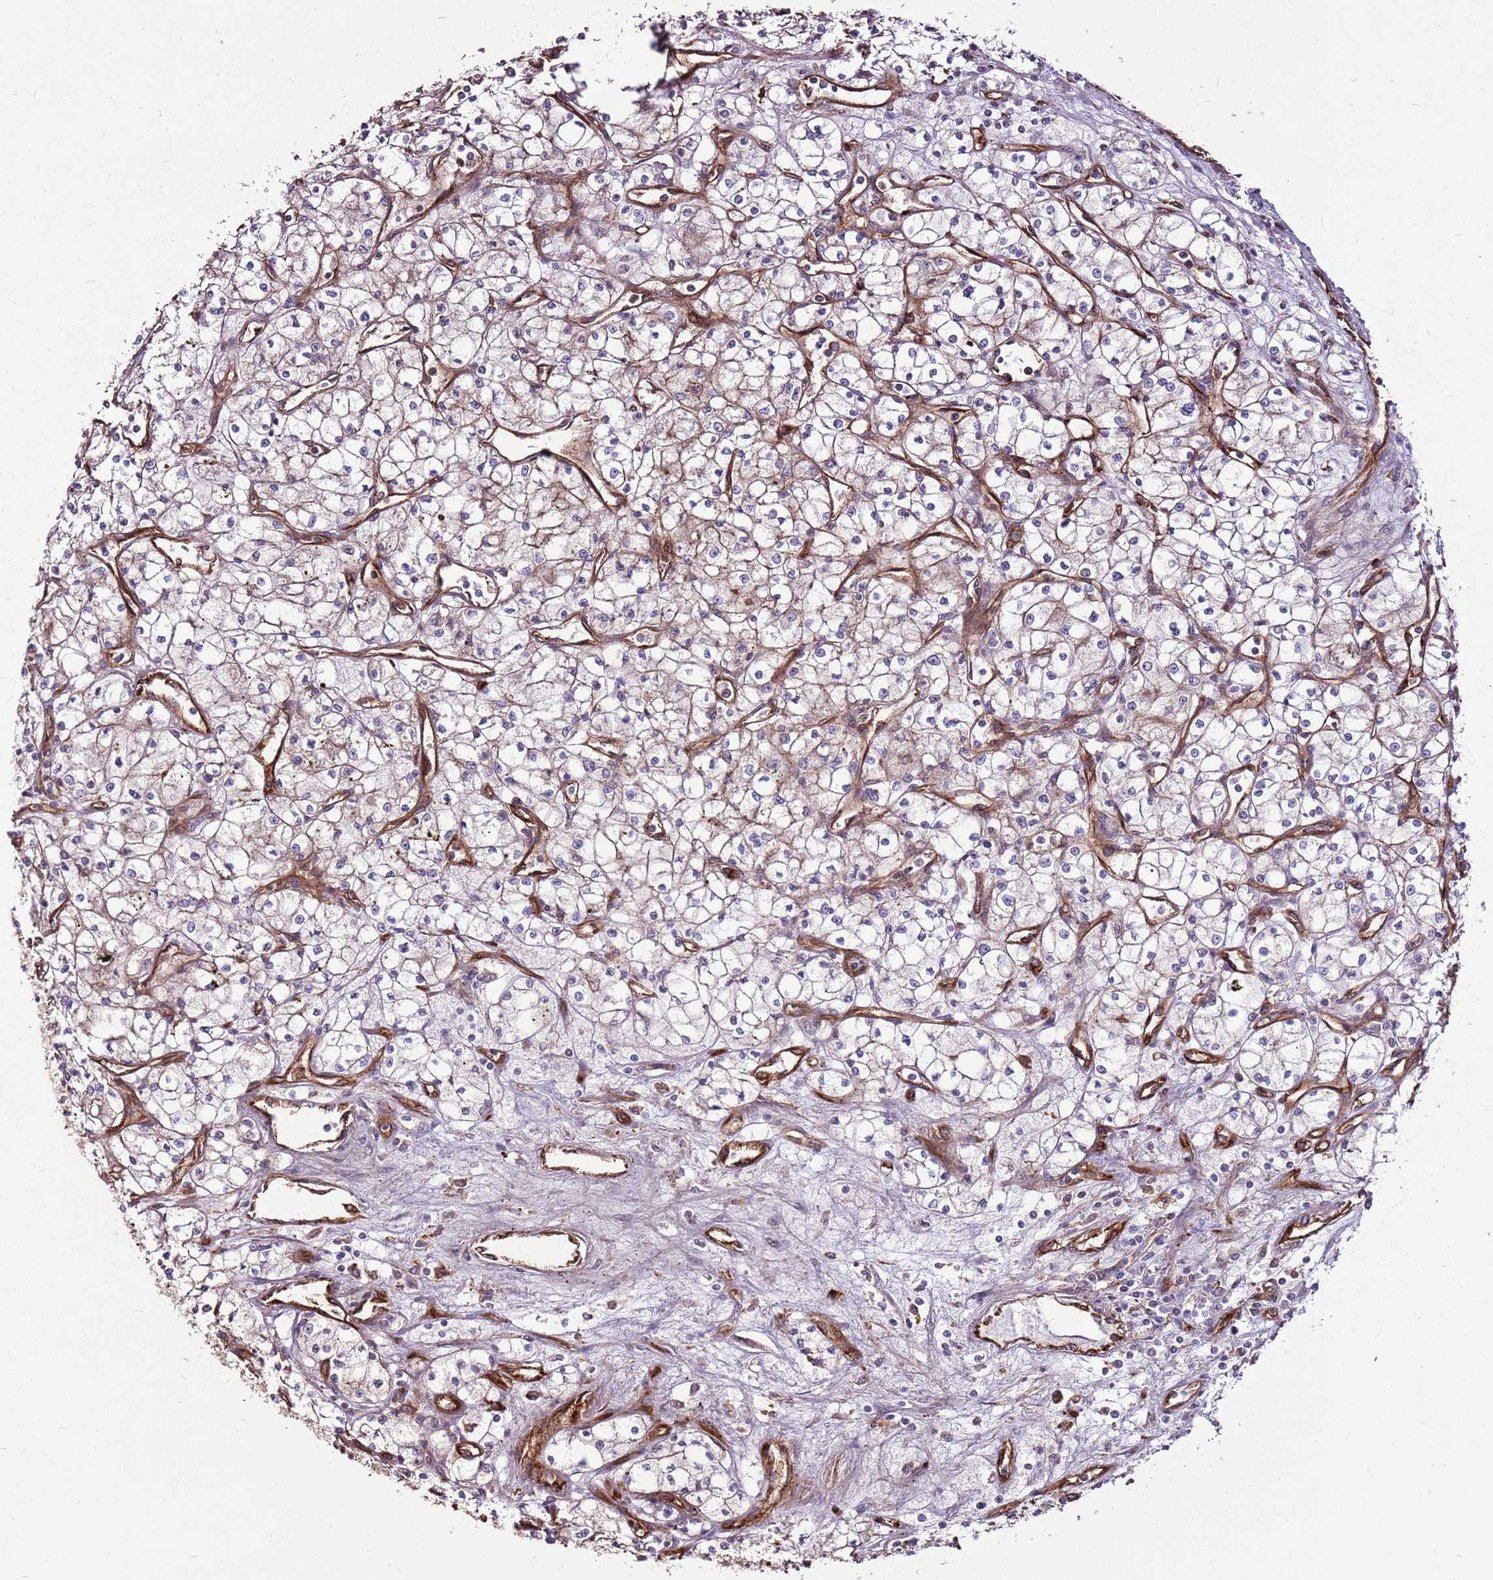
{"staining": {"intensity": "weak", "quantity": "25%-75%", "location": "cytoplasmic/membranous"}, "tissue": "renal cancer", "cell_type": "Tumor cells", "image_type": "cancer", "snomed": [{"axis": "morphology", "description": "Adenocarcinoma, NOS"}, {"axis": "topography", "description": "Kidney"}], "caption": "IHC histopathology image of neoplastic tissue: human adenocarcinoma (renal) stained using IHC exhibits low levels of weak protein expression localized specifically in the cytoplasmic/membranous of tumor cells, appearing as a cytoplasmic/membranous brown color.", "gene": "ZNF827", "patient": {"sex": "male", "age": 59}}